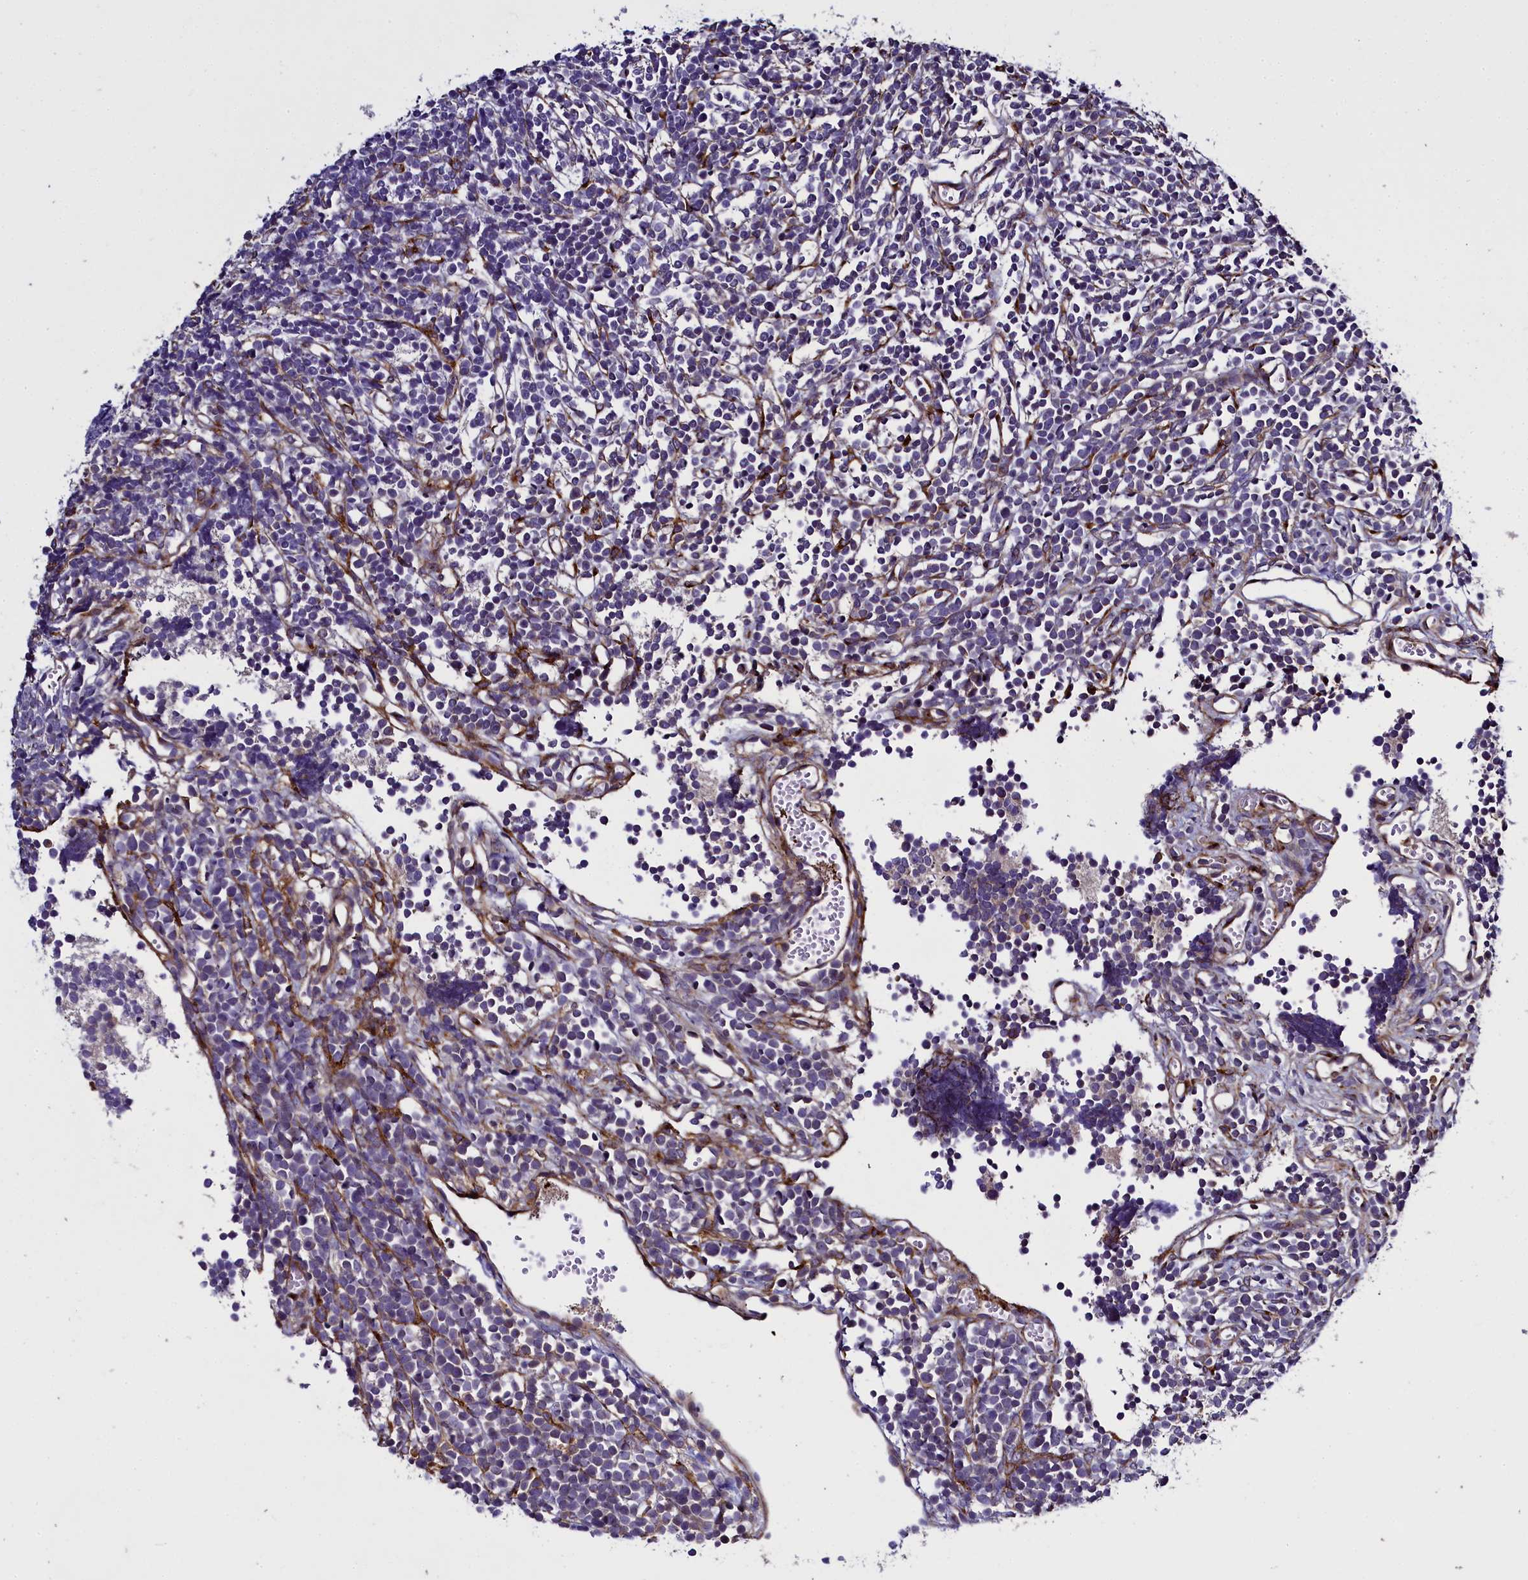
{"staining": {"intensity": "negative", "quantity": "none", "location": "none"}, "tissue": "glioma", "cell_type": "Tumor cells", "image_type": "cancer", "snomed": [{"axis": "morphology", "description": "Glioma, malignant, Low grade"}, {"axis": "topography", "description": "Brain"}], "caption": "The immunohistochemistry micrograph has no significant expression in tumor cells of malignant glioma (low-grade) tissue.", "gene": "MRC2", "patient": {"sex": "female", "age": 1}}